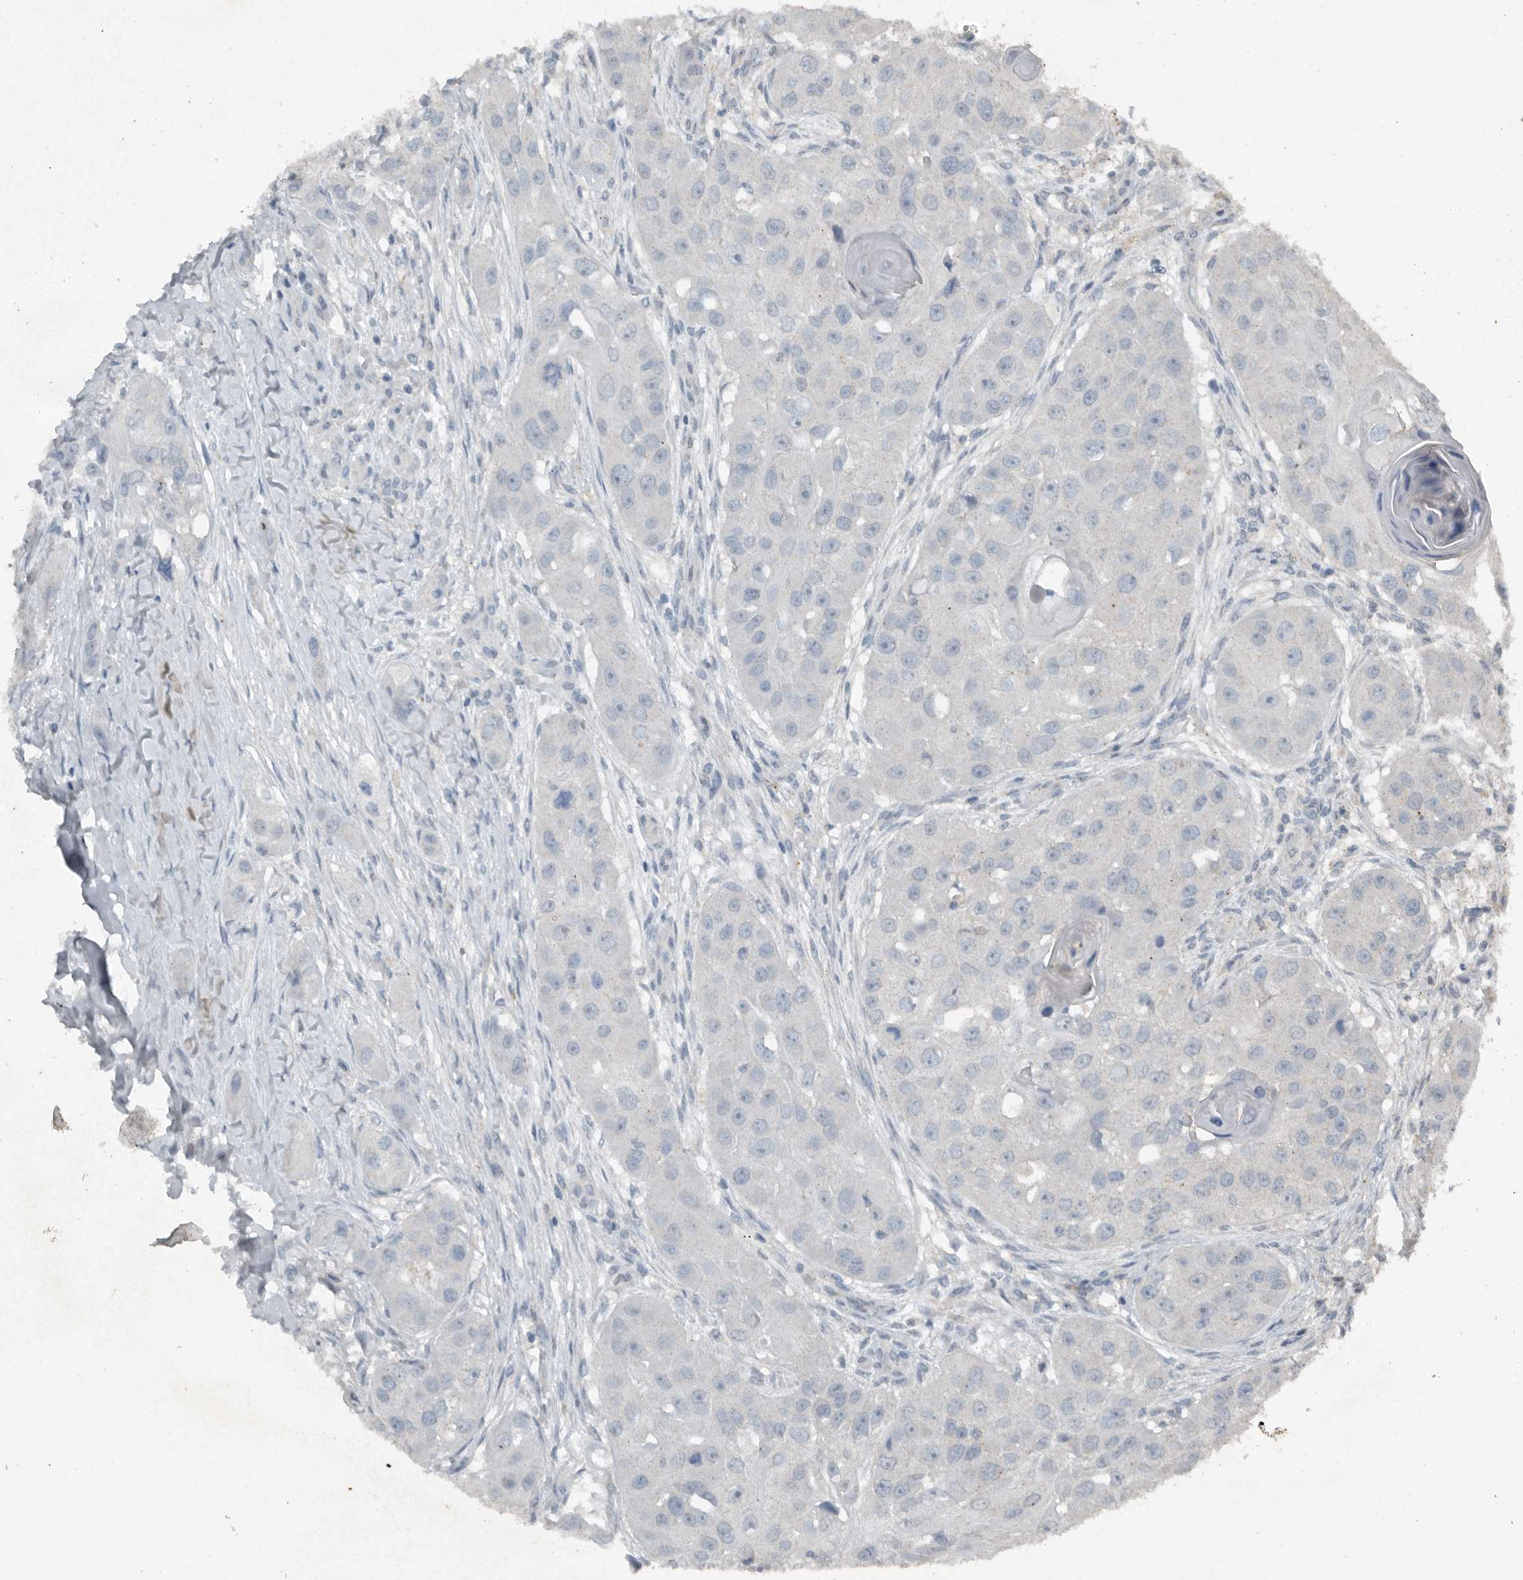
{"staining": {"intensity": "negative", "quantity": "none", "location": "none"}, "tissue": "head and neck cancer", "cell_type": "Tumor cells", "image_type": "cancer", "snomed": [{"axis": "morphology", "description": "Normal tissue, NOS"}, {"axis": "morphology", "description": "Squamous cell carcinoma, NOS"}, {"axis": "topography", "description": "Skeletal muscle"}, {"axis": "topography", "description": "Head-Neck"}], "caption": "This is an immunohistochemistry (IHC) histopathology image of human head and neck squamous cell carcinoma. There is no positivity in tumor cells.", "gene": "IL20", "patient": {"sex": "male", "age": 51}}